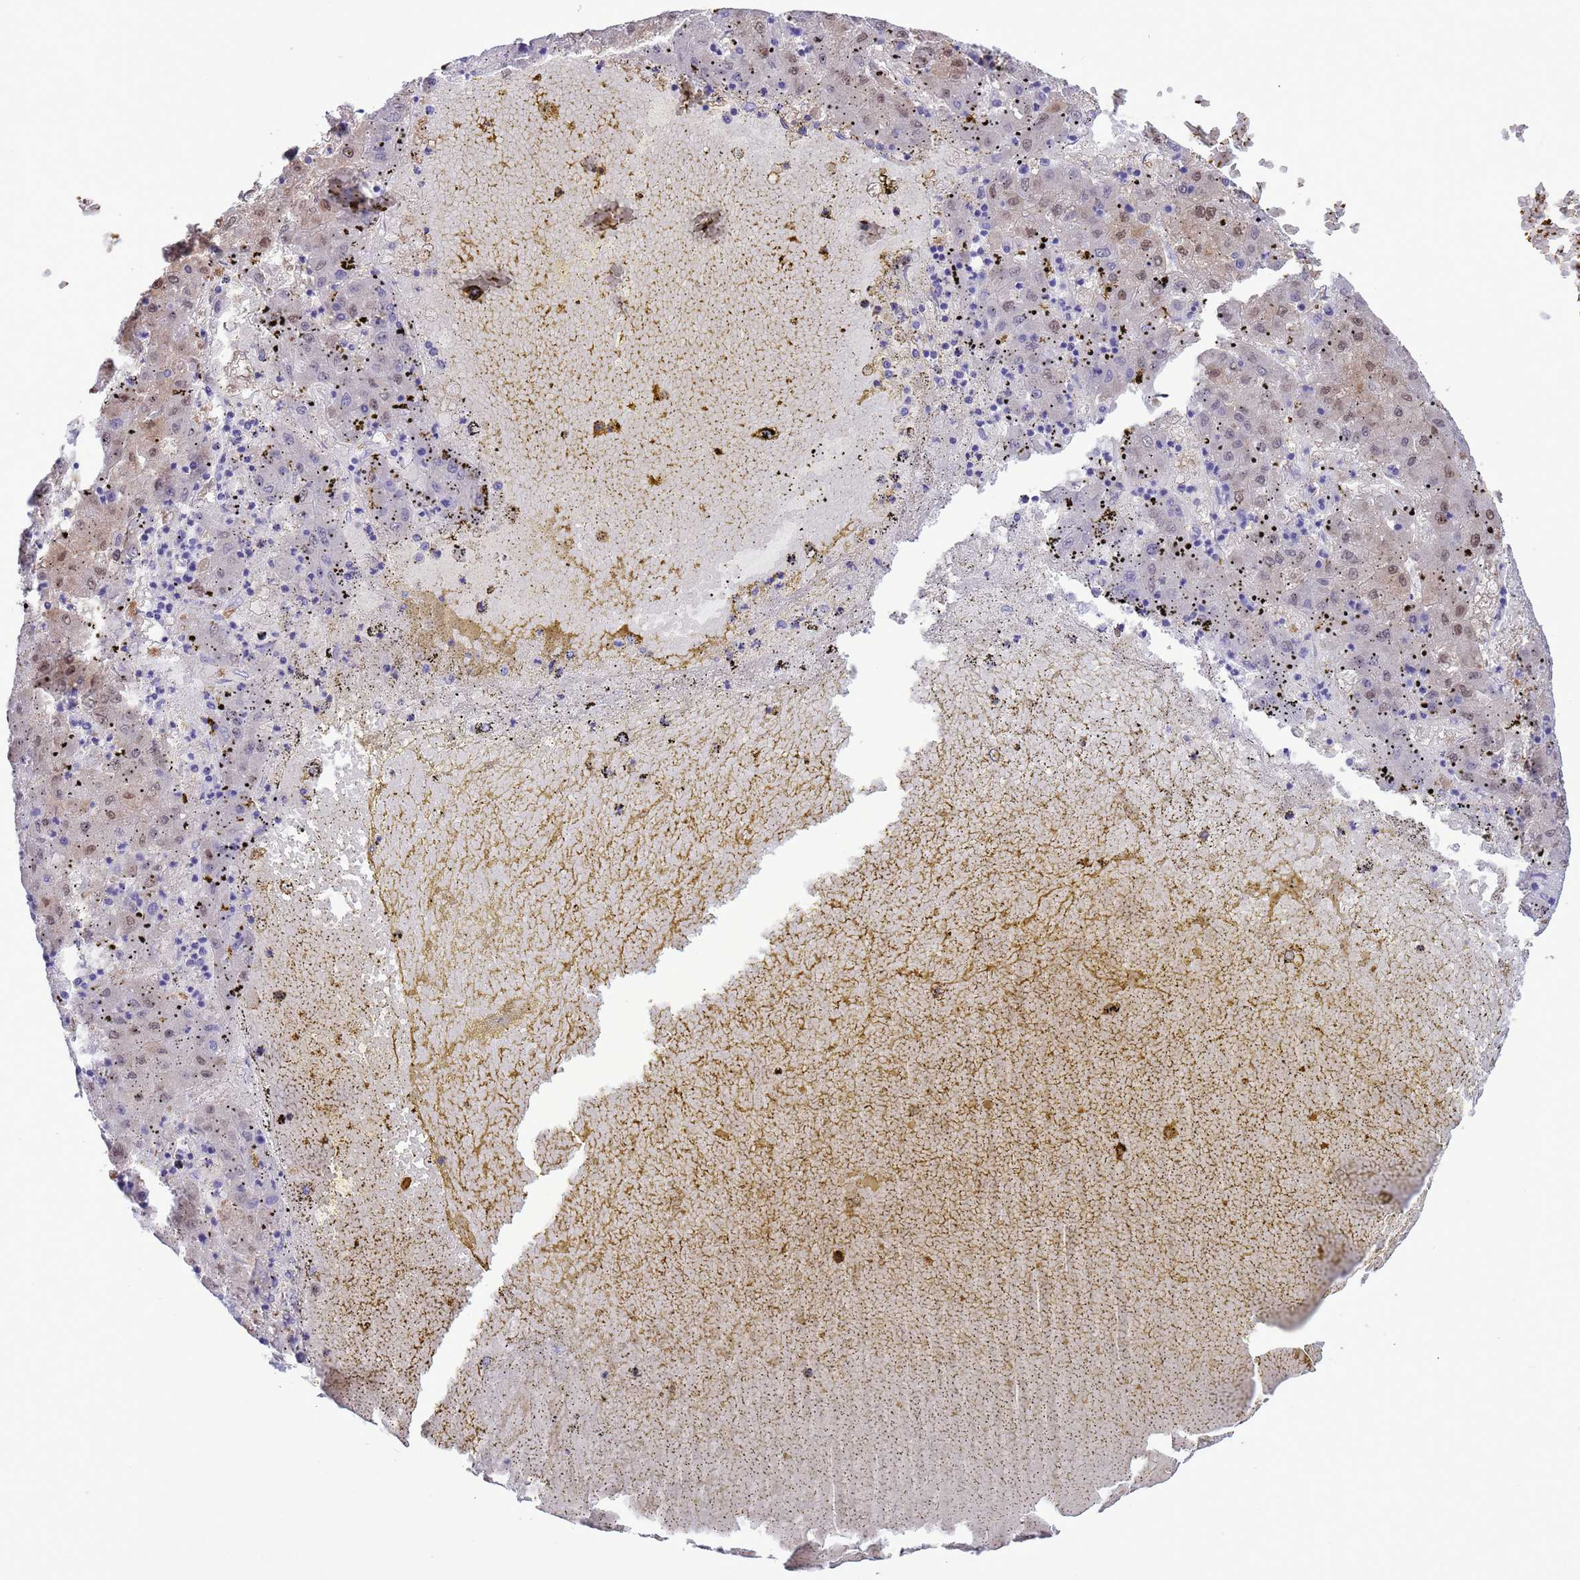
{"staining": {"intensity": "weak", "quantity": "<25%", "location": "cytoplasmic/membranous,nuclear"}, "tissue": "liver cancer", "cell_type": "Tumor cells", "image_type": "cancer", "snomed": [{"axis": "morphology", "description": "Carcinoma, Hepatocellular, NOS"}, {"axis": "topography", "description": "Liver"}], "caption": "Immunohistochemistry (IHC) photomicrograph of human liver cancer stained for a protein (brown), which reveals no expression in tumor cells.", "gene": "GSTM1", "patient": {"sex": "male", "age": 72}}